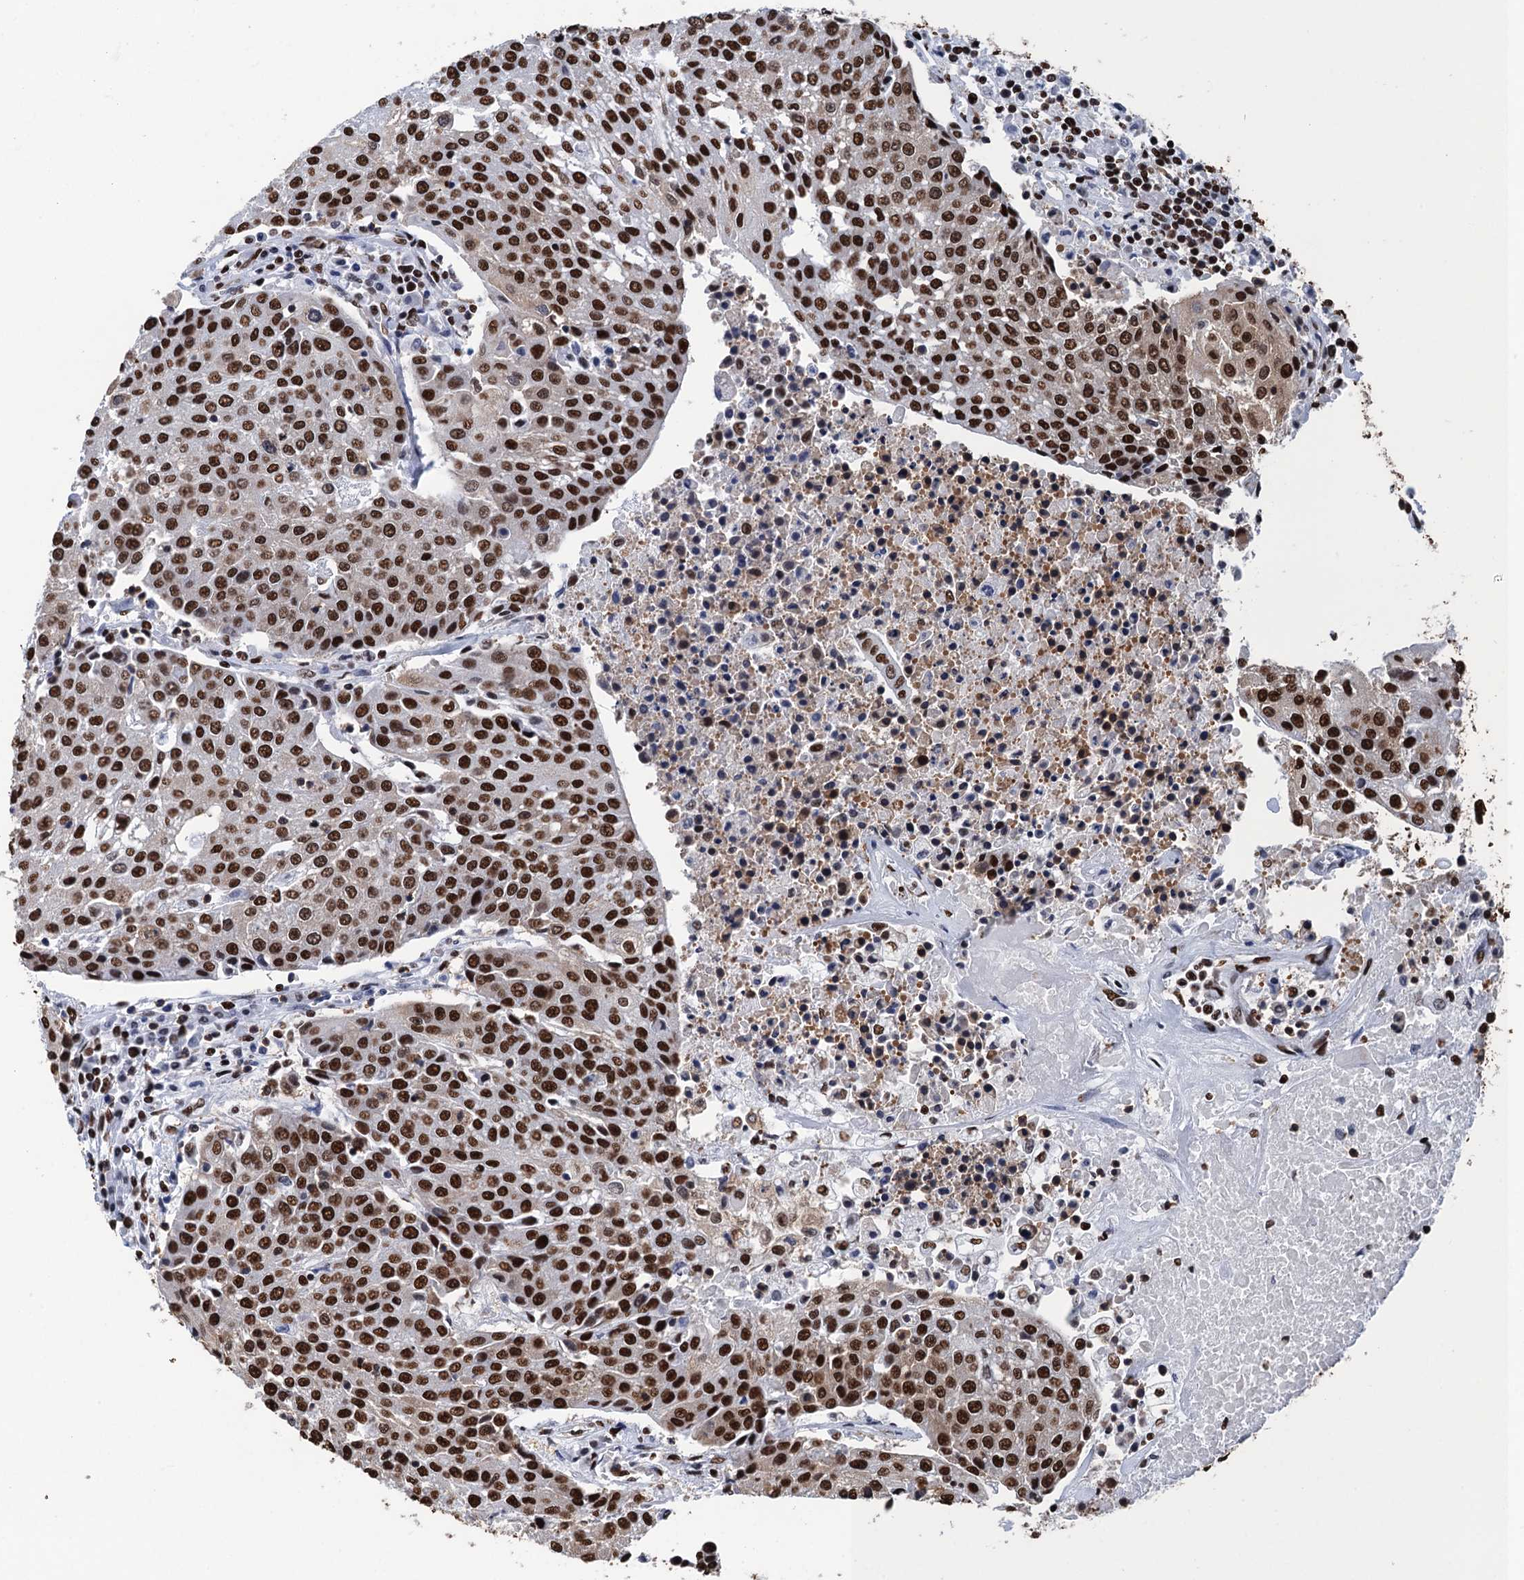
{"staining": {"intensity": "strong", "quantity": ">75%", "location": "nuclear"}, "tissue": "urothelial cancer", "cell_type": "Tumor cells", "image_type": "cancer", "snomed": [{"axis": "morphology", "description": "Urothelial carcinoma, High grade"}, {"axis": "topography", "description": "Urinary bladder"}], "caption": "Brown immunohistochemical staining in high-grade urothelial carcinoma shows strong nuclear staining in about >75% of tumor cells. The staining was performed using DAB (3,3'-diaminobenzidine) to visualize the protein expression in brown, while the nuclei were stained in blue with hematoxylin (Magnification: 20x).", "gene": "UBA2", "patient": {"sex": "female", "age": 85}}